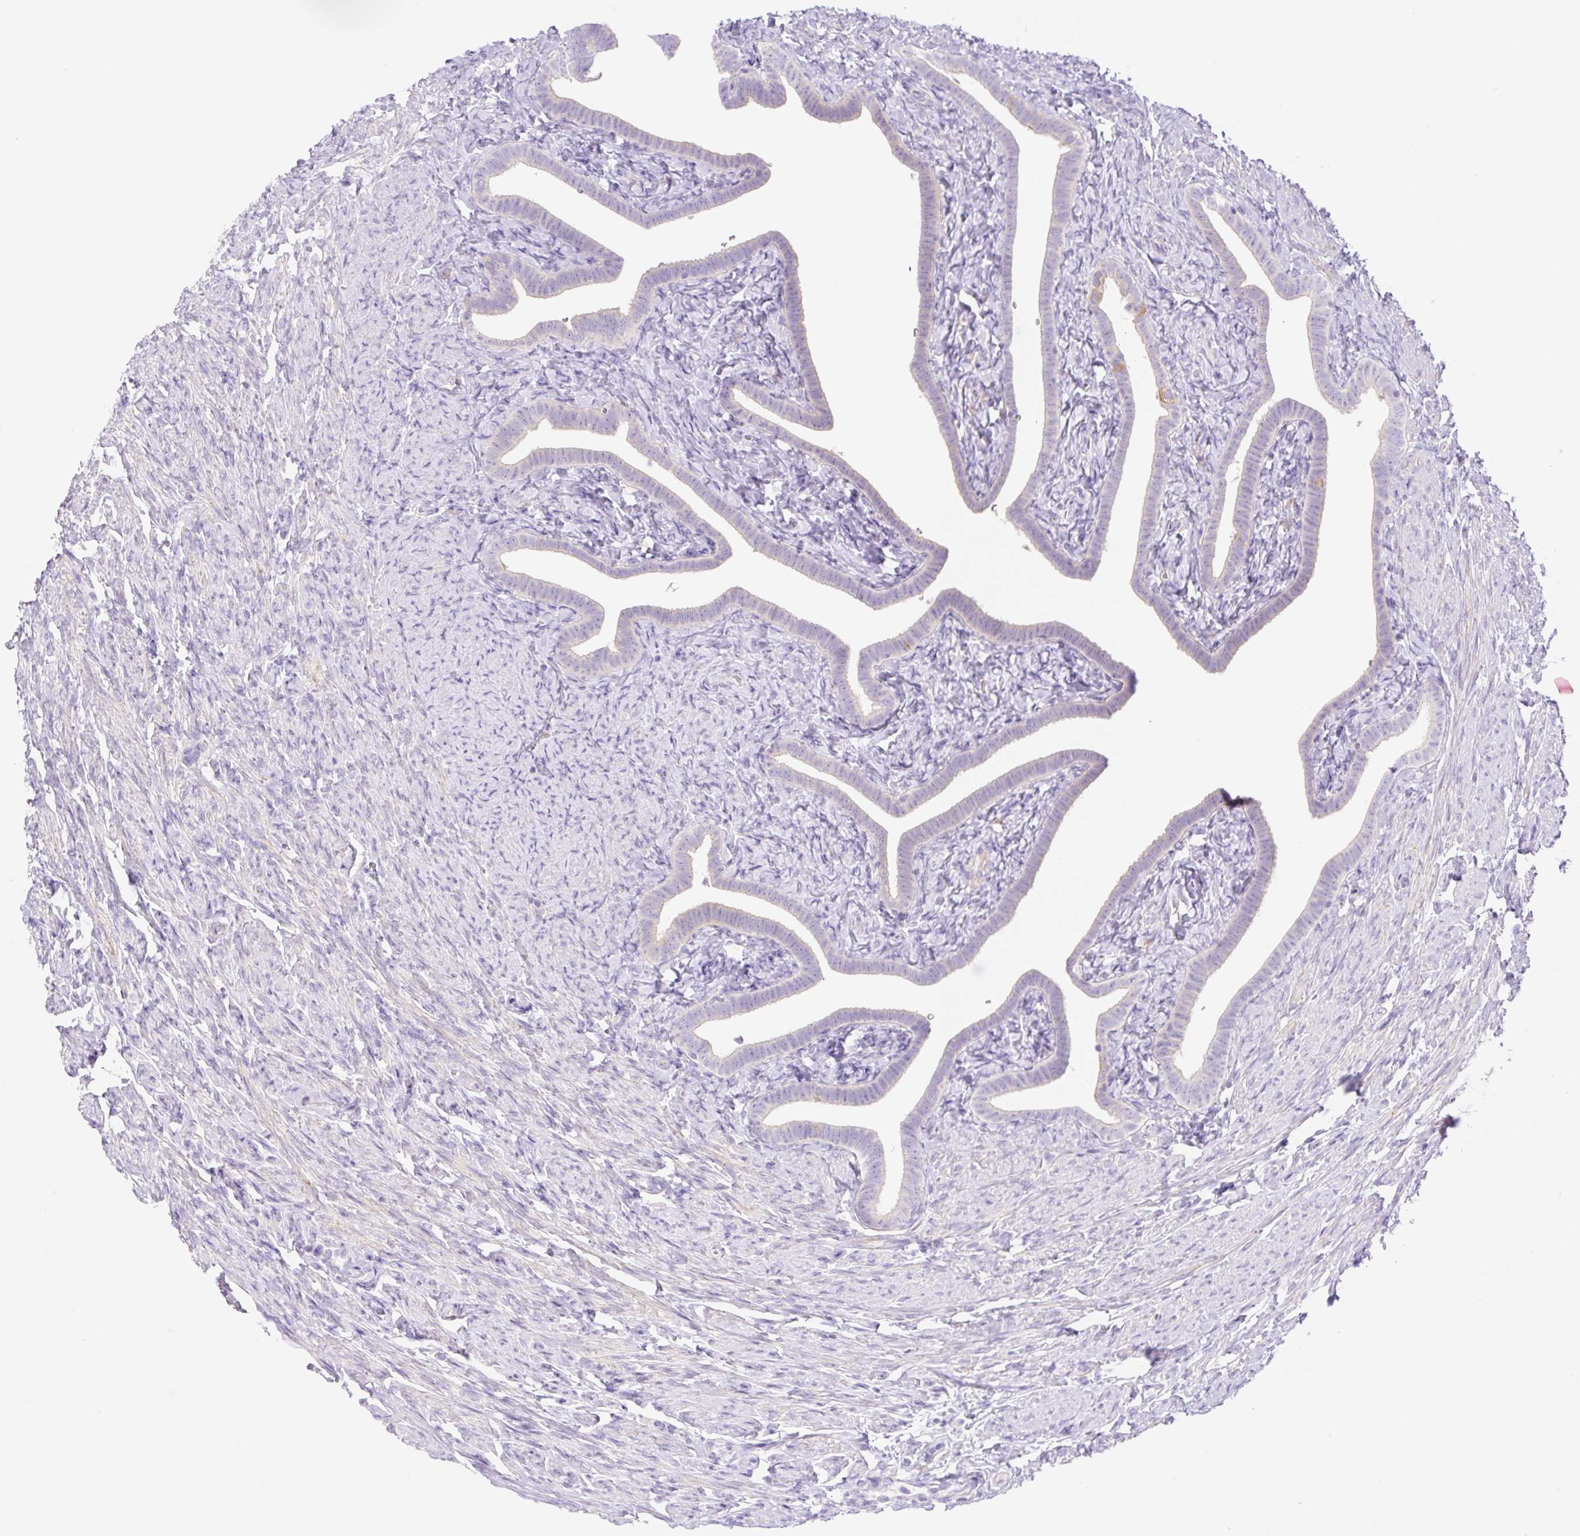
{"staining": {"intensity": "negative", "quantity": "none", "location": "none"}, "tissue": "fallopian tube", "cell_type": "Glandular cells", "image_type": "normal", "snomed": [{"axis": "morphology", "description": "Normal tissue, NOS"}, {"axis": "topography", "description": "Fallopian tube"}], "caption": "An IHC micrograph of unremarkable fallopian tube is shown. There is no staining in glandular cells of fallopian tube.", "gene": "DENND5A", "patient": {"sex": "female", "age": 69}}